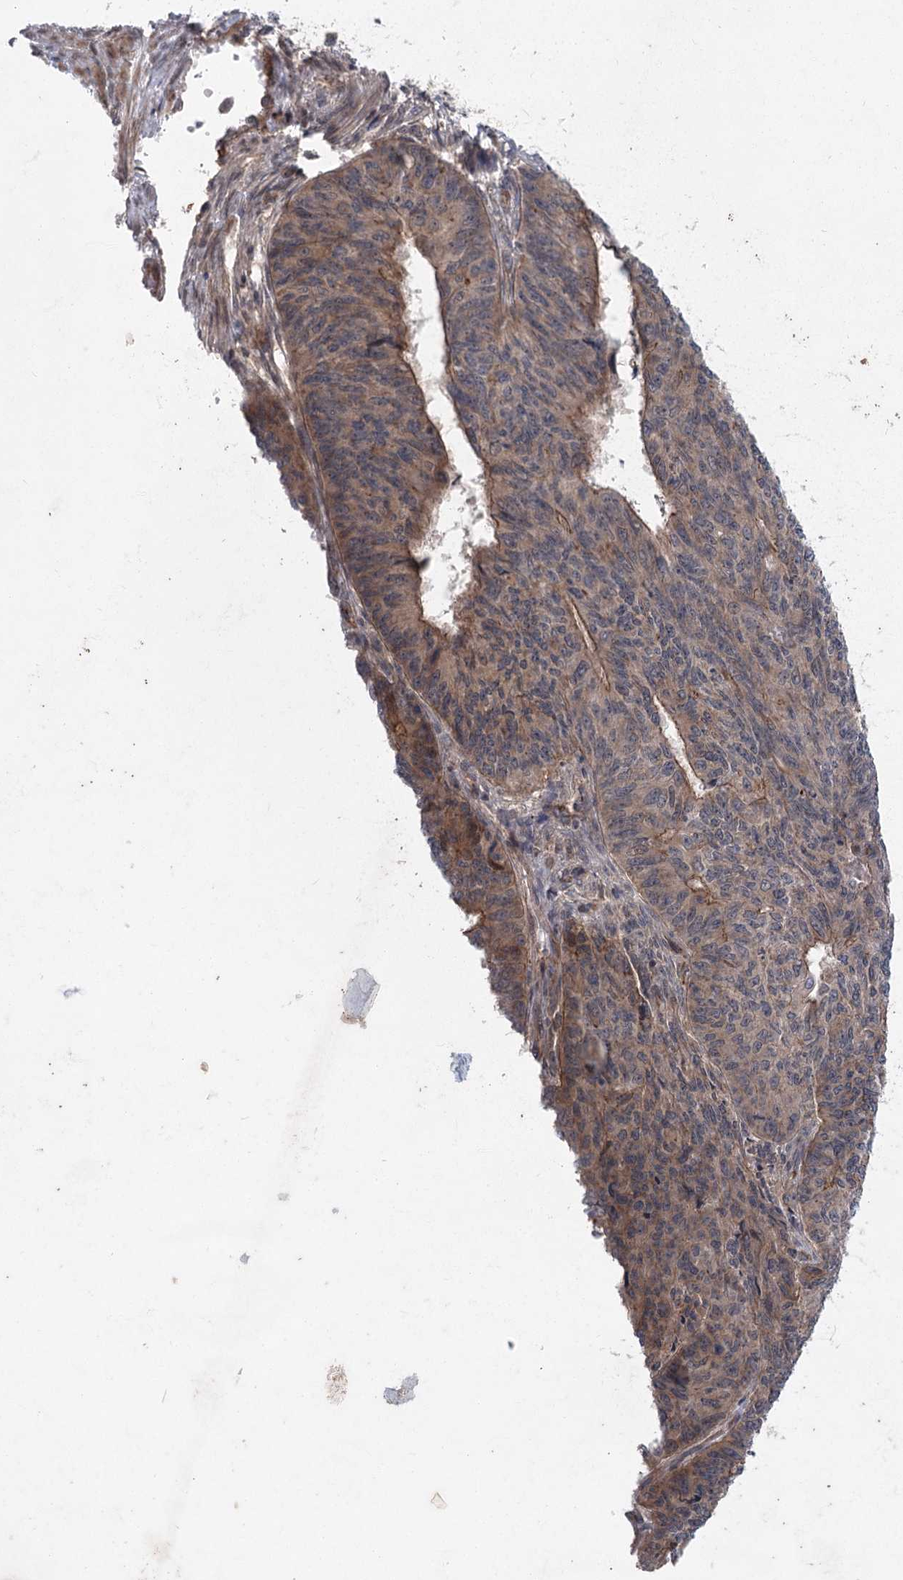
{"staining": {"intensity": "moderate", "quantity": "25%-75%", "location": "cytoplasmic/membranous"}, "tissue": "endometrial cancer", "cell_type": "Tumor cells", "image_type": "cancer", "snomed": [{"axis": "morphology", "description": "Adenocarcinoma, NOS"}, {"axis": "topography", "description": "Endometrium"}], "caption": "A medium amount of moderate cytoplasmic/membranous expression is present in about 25%-75% of tumor cells in adenocarcinoma (endometrial) tissue.", "gene": "METTL24", "patient": {"sex": "female", "age": 32}}